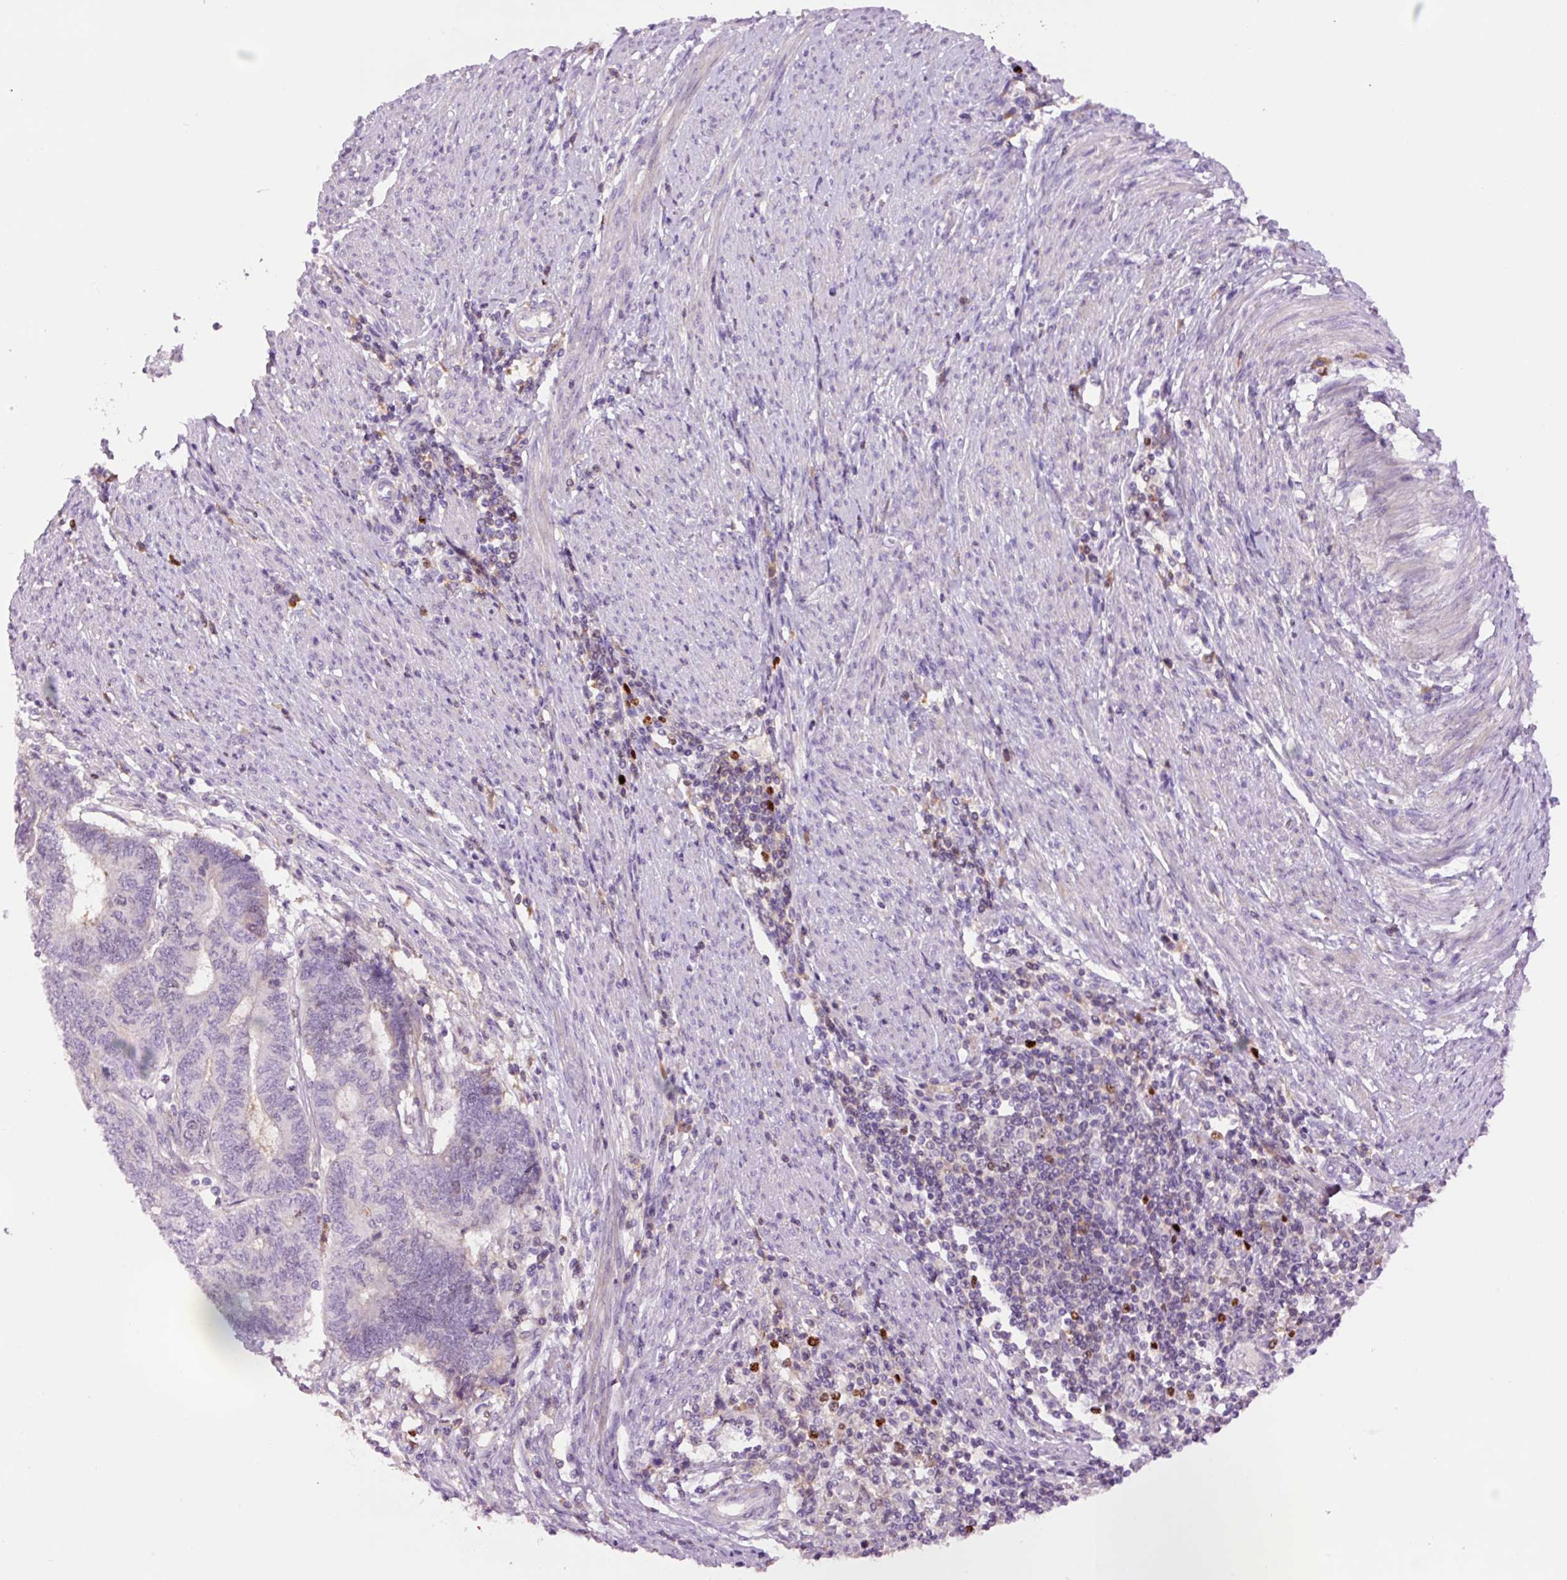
{"staining": {"intensity": "negative", "quantity": "none", "location": "none"}, "tissue": "endometrial cancer", "cell_type": "Tumor cells", "image_type": "cancer", "snomed": [{"axis": "morphology", "description": "Adenocarcinoma, NOS"}, {"axis": "topography", "description": "Uterus"}, {"axis": "topography", "description": "Endometrium"}], "caption": "High power microscopy histopathology image of an immunohistochemistry (IHC) photomicrograph of endometrial adenocarcinoma, revealing no significant staining in tumor cells.", "gene": "DPPA4", "patient": {"sex": "female", "age": 70}}